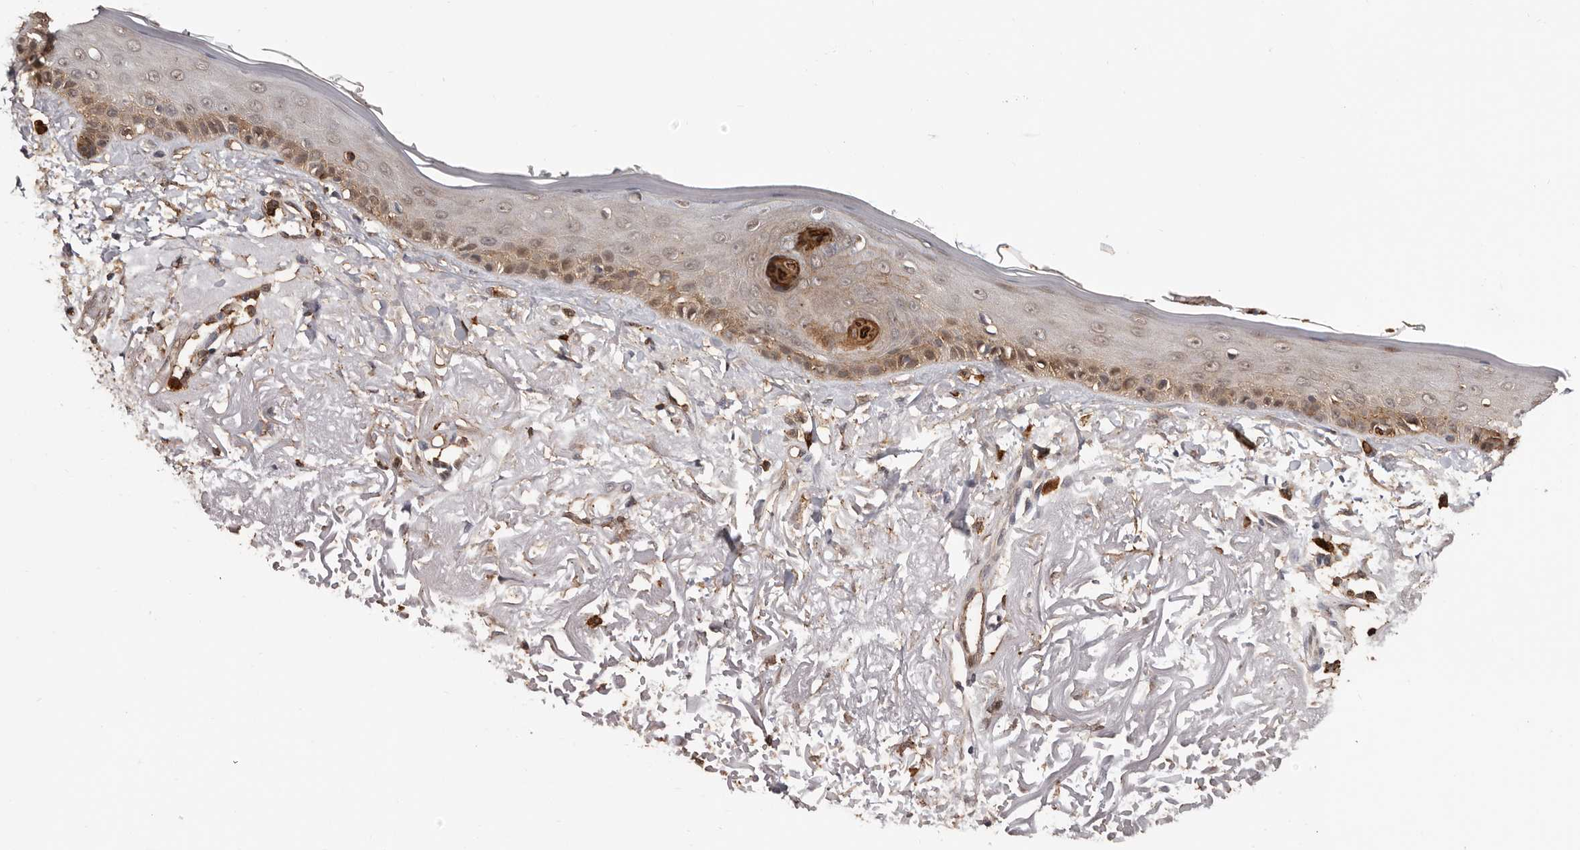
{"staining": {"intensity": "moderate", "quantity": ">75%", "location": "cytoplasmic/membranous"}, "tissue": "skin", "cell_type": "Fibroblasts", "image_type": "normal", "snomed": [{"axis": "morphology", "description": "Normal tissue, NOS"}, {"axis": "topography", "description": "Skin"}, {"axis": "topography", "description": "Skeletal muscle"}], "caption": "A medium amount of moderate cytoplasmic/membranous expression is identified in approximately >75% of fibroblasts in benign skin.", "gene": "PRR12", "patient": {"sex": "male", "age": 83}}